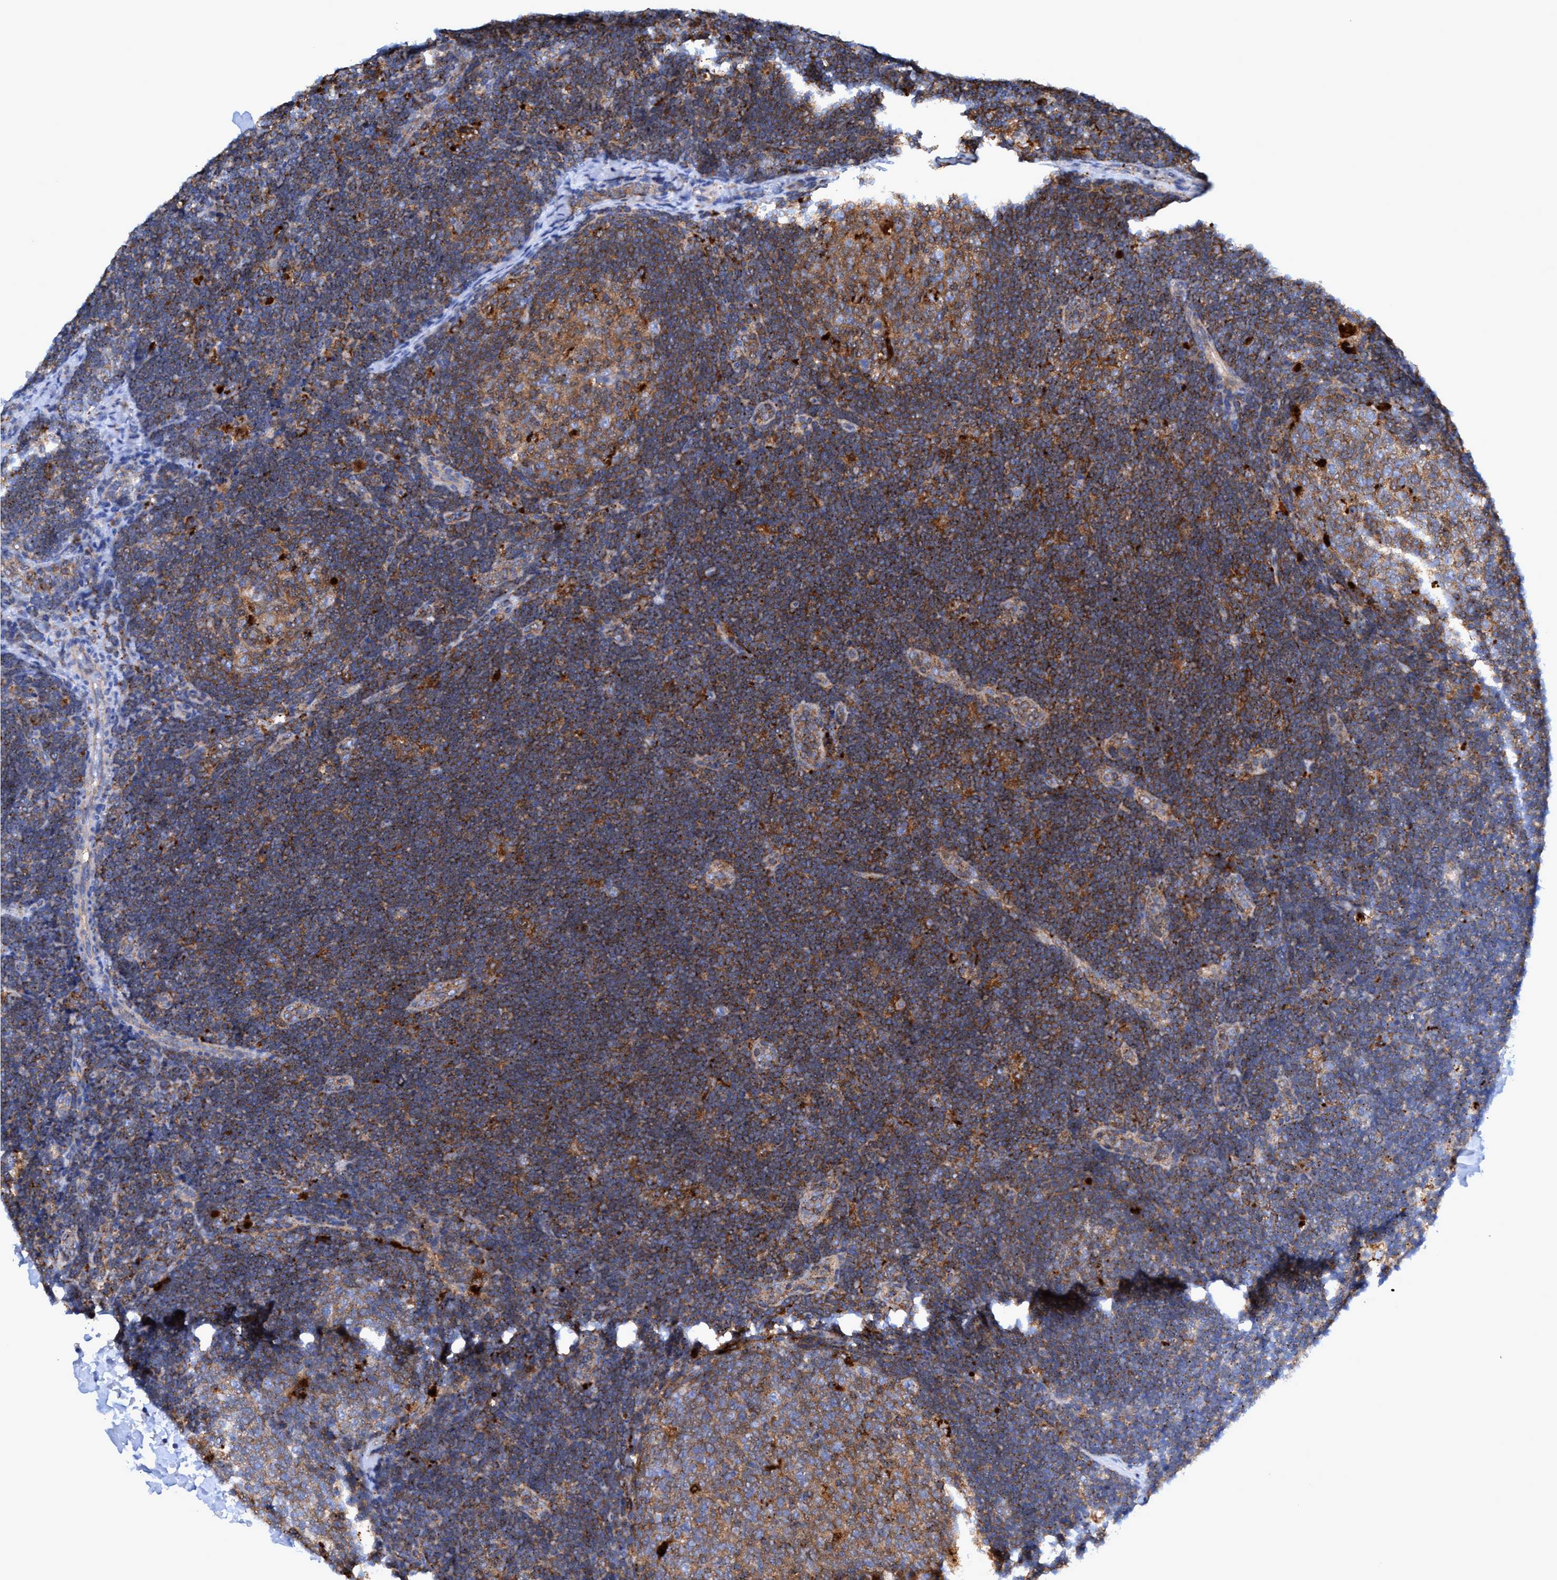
{"staining": {"intensity": "moderate", "quantity": ">75%", "location": "cytoplasmic/membranous"}, "tissue": "lymph node", "cell_type": "Germinal center cells", "image_type": "normal", "snomed": [{"axis": "morphology", "description": "Normal tissue, NOS"}, {"axis": "topography", "description": "Lymph node"}], "caption": "An image of lymph node stained for a protein exhibits moderate cytoplasmic/membranous brown staining in germinal center cells. (IHC, brightfield microscopy, high magnification).", "gene": "TRIM65", "patient": {"sex": "female", "age": 14}}